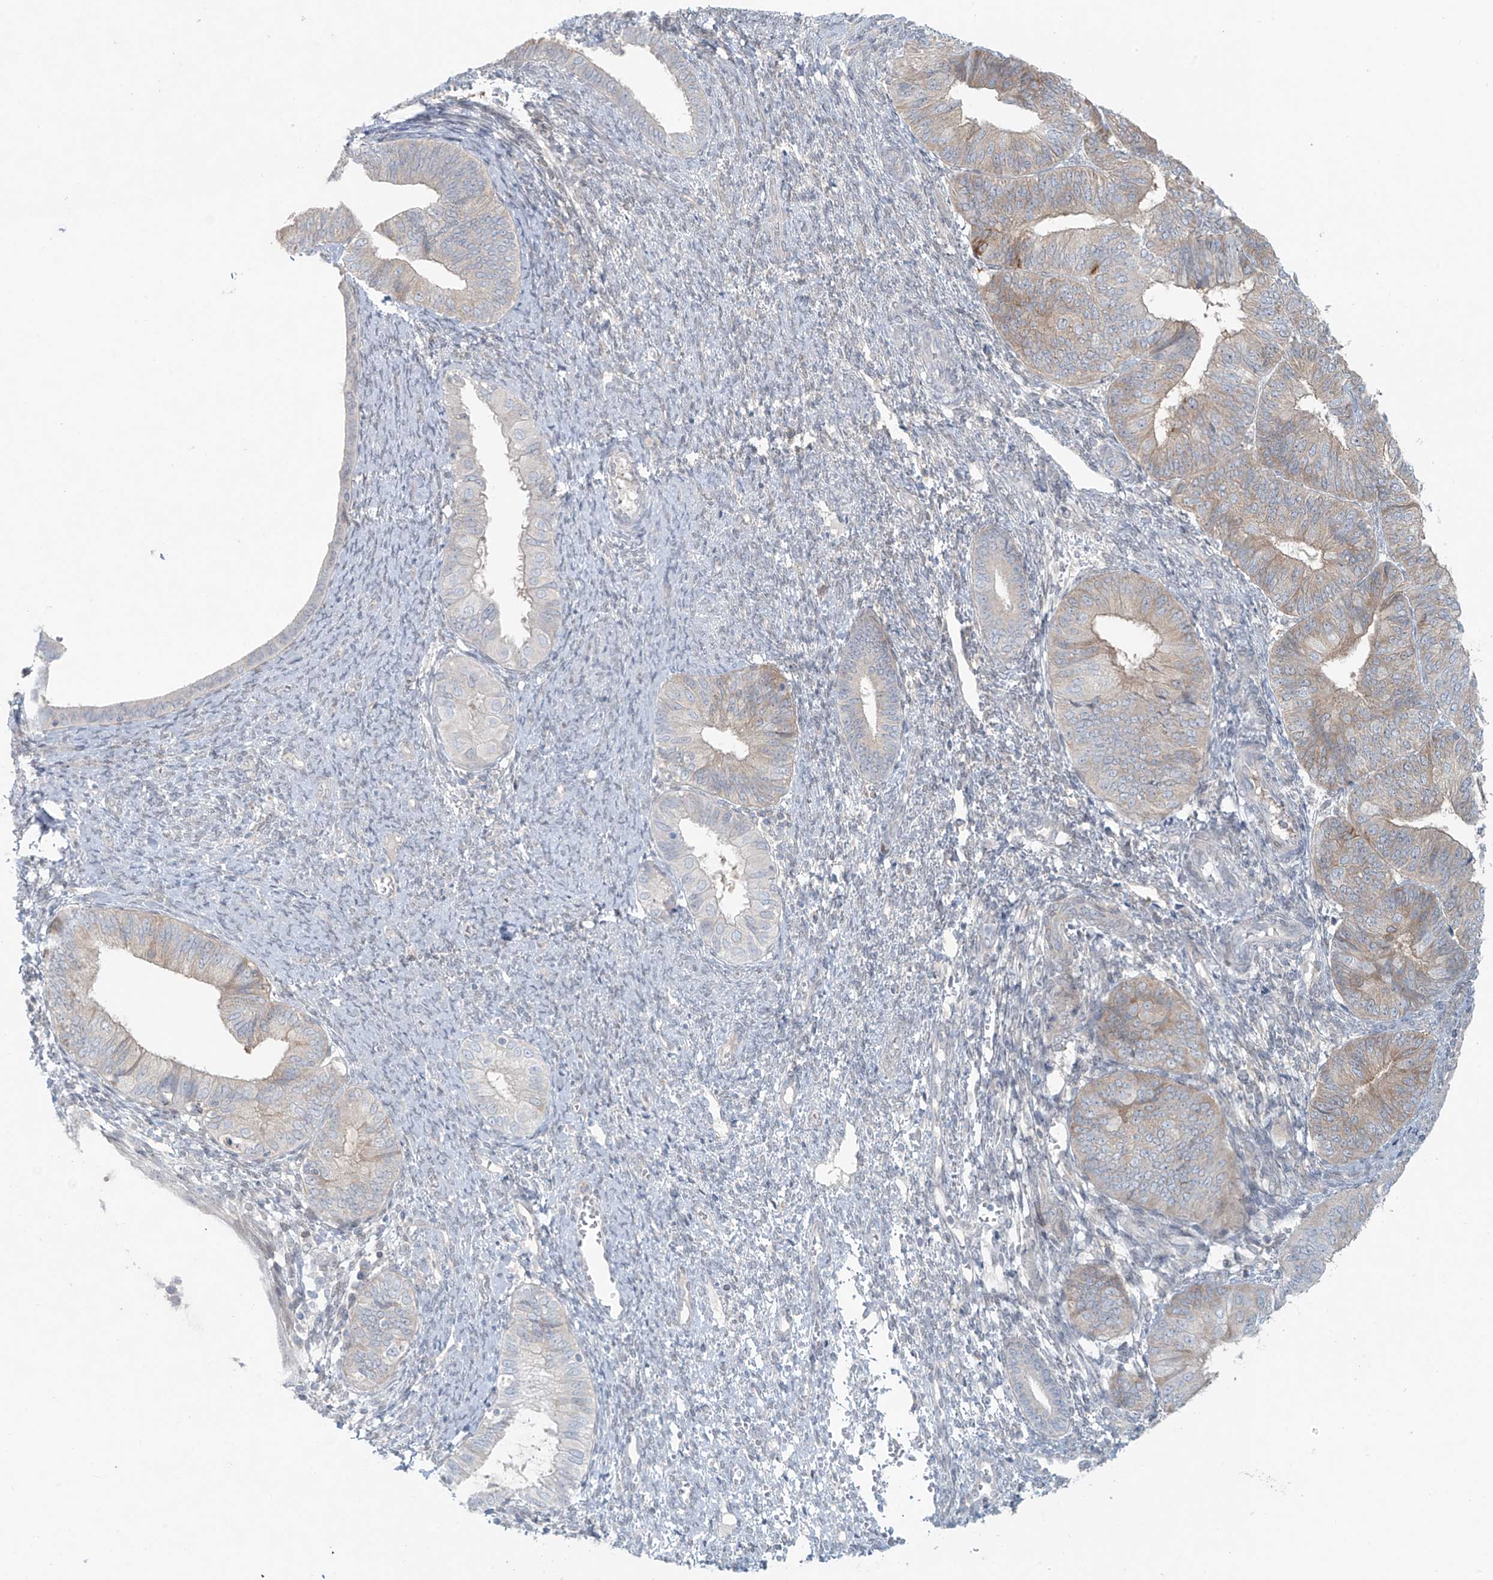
{"staining": {"intensity": "weak", "quantity": "<25%", "location": "cytoplasmic/membranous"}, "tissue": "endometrial cancer", "cell_type": "Tumor cells", "image_type": "cancer", "snomed": [{"axis": "morphology", "description": "Adenocarcinoma, NOS"}, {"axis": "topography", "description": "Endometrium"}], "caption": "DAB immunohistochemical staining of endometrial cancer (adenocarcinoma) reveals no significant staining in tumor cells.", "gene": "PPAT", "patient": {"sex": "female", "age": 58}}